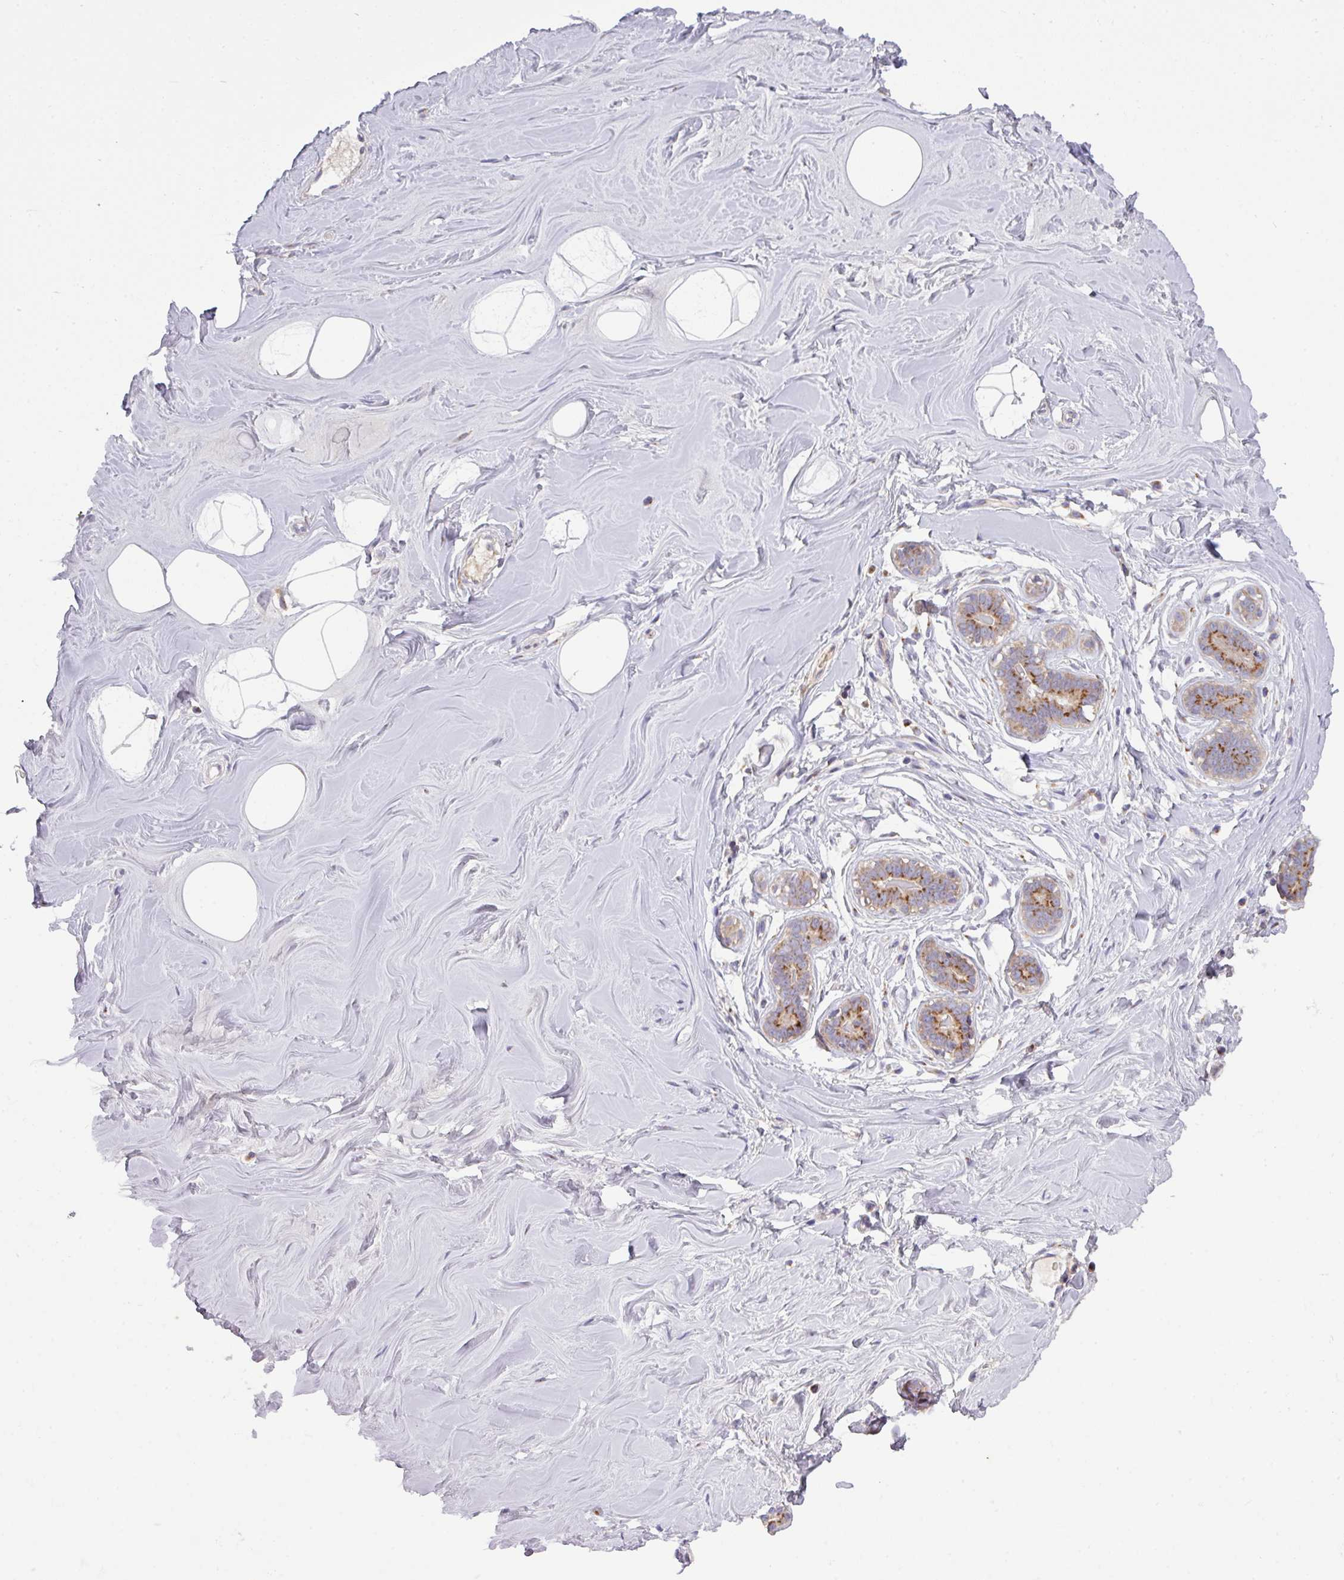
{"staining": {"intensity": "negative", "quantity": "none", "location": "none"}, "tissue": "breast", "cell_type": "Adipocytes", "image_type": "normal", "snomed": [{"axis": "morphology", "description": "Normal tissue, NOS"}, {"axis": "topography", "description": "Breast"}], "caption": "Breast stained for a protein using IHC demonstrates no positivity adipocytes.", "gene": "VTI1A", "patient": {"sex": "female", "age": 25}}